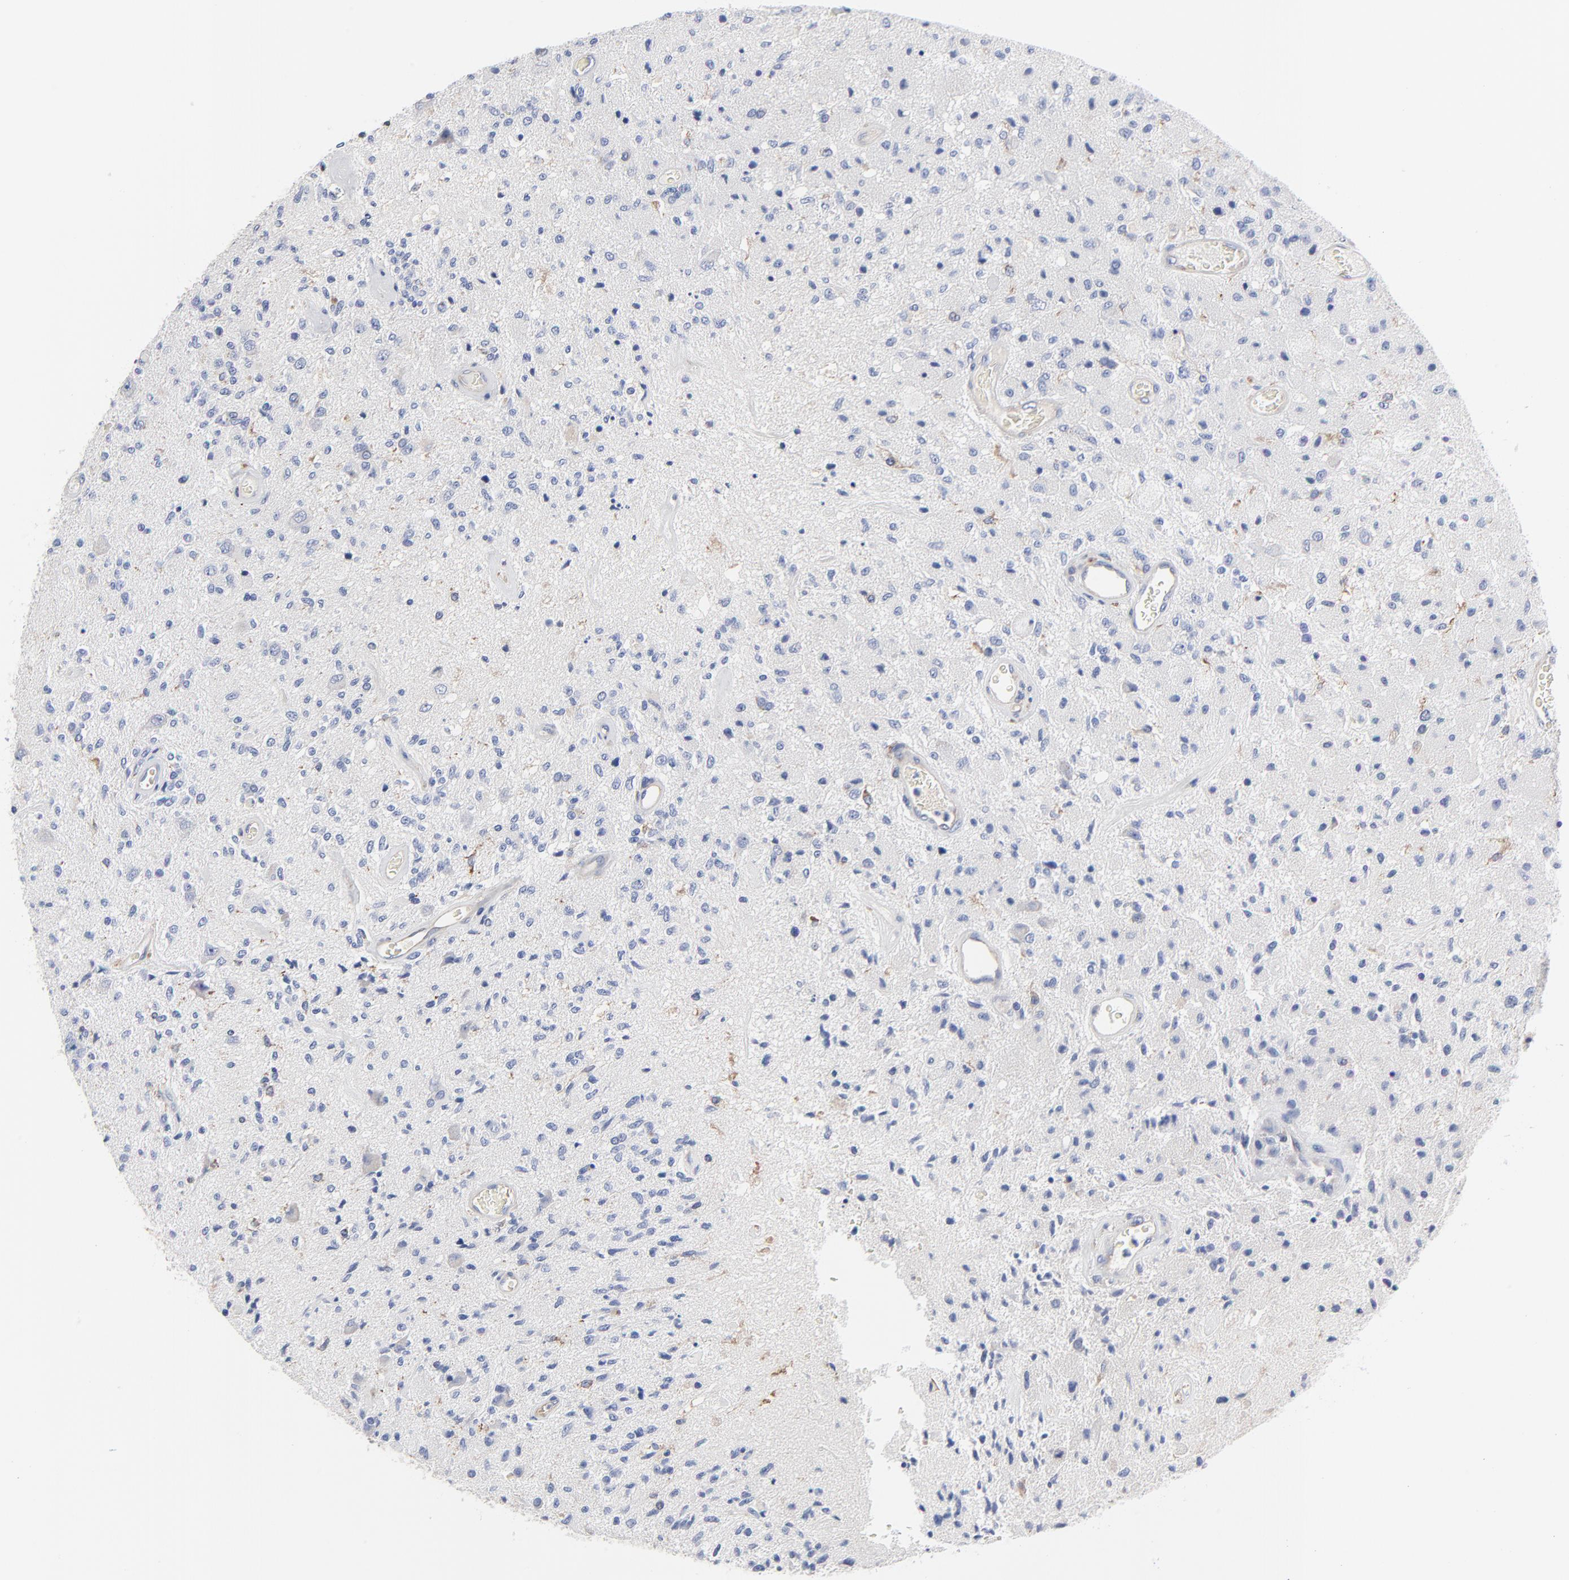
{"staining": {"intensity": "negative", "quantity": "none", "location": "none"}, "tissue": "glioma", "cell_type": "Tumor cells", "image_type": "cancer", "snomed": [{"axis": "morphology", "description": "Normal tissue, NOS"}, {"axis": "morphology", "description": "Glioma, malignant, High grade"}, {"axis": "topography", "description": "Cerebral cortex"}], "caption": "High-grade glioma (malignant) was stained to show a protein in brown. There is no significant expression in tumor cells.", "gene": "CD2AP", "patient": {"sex": "male", "age": 77}}